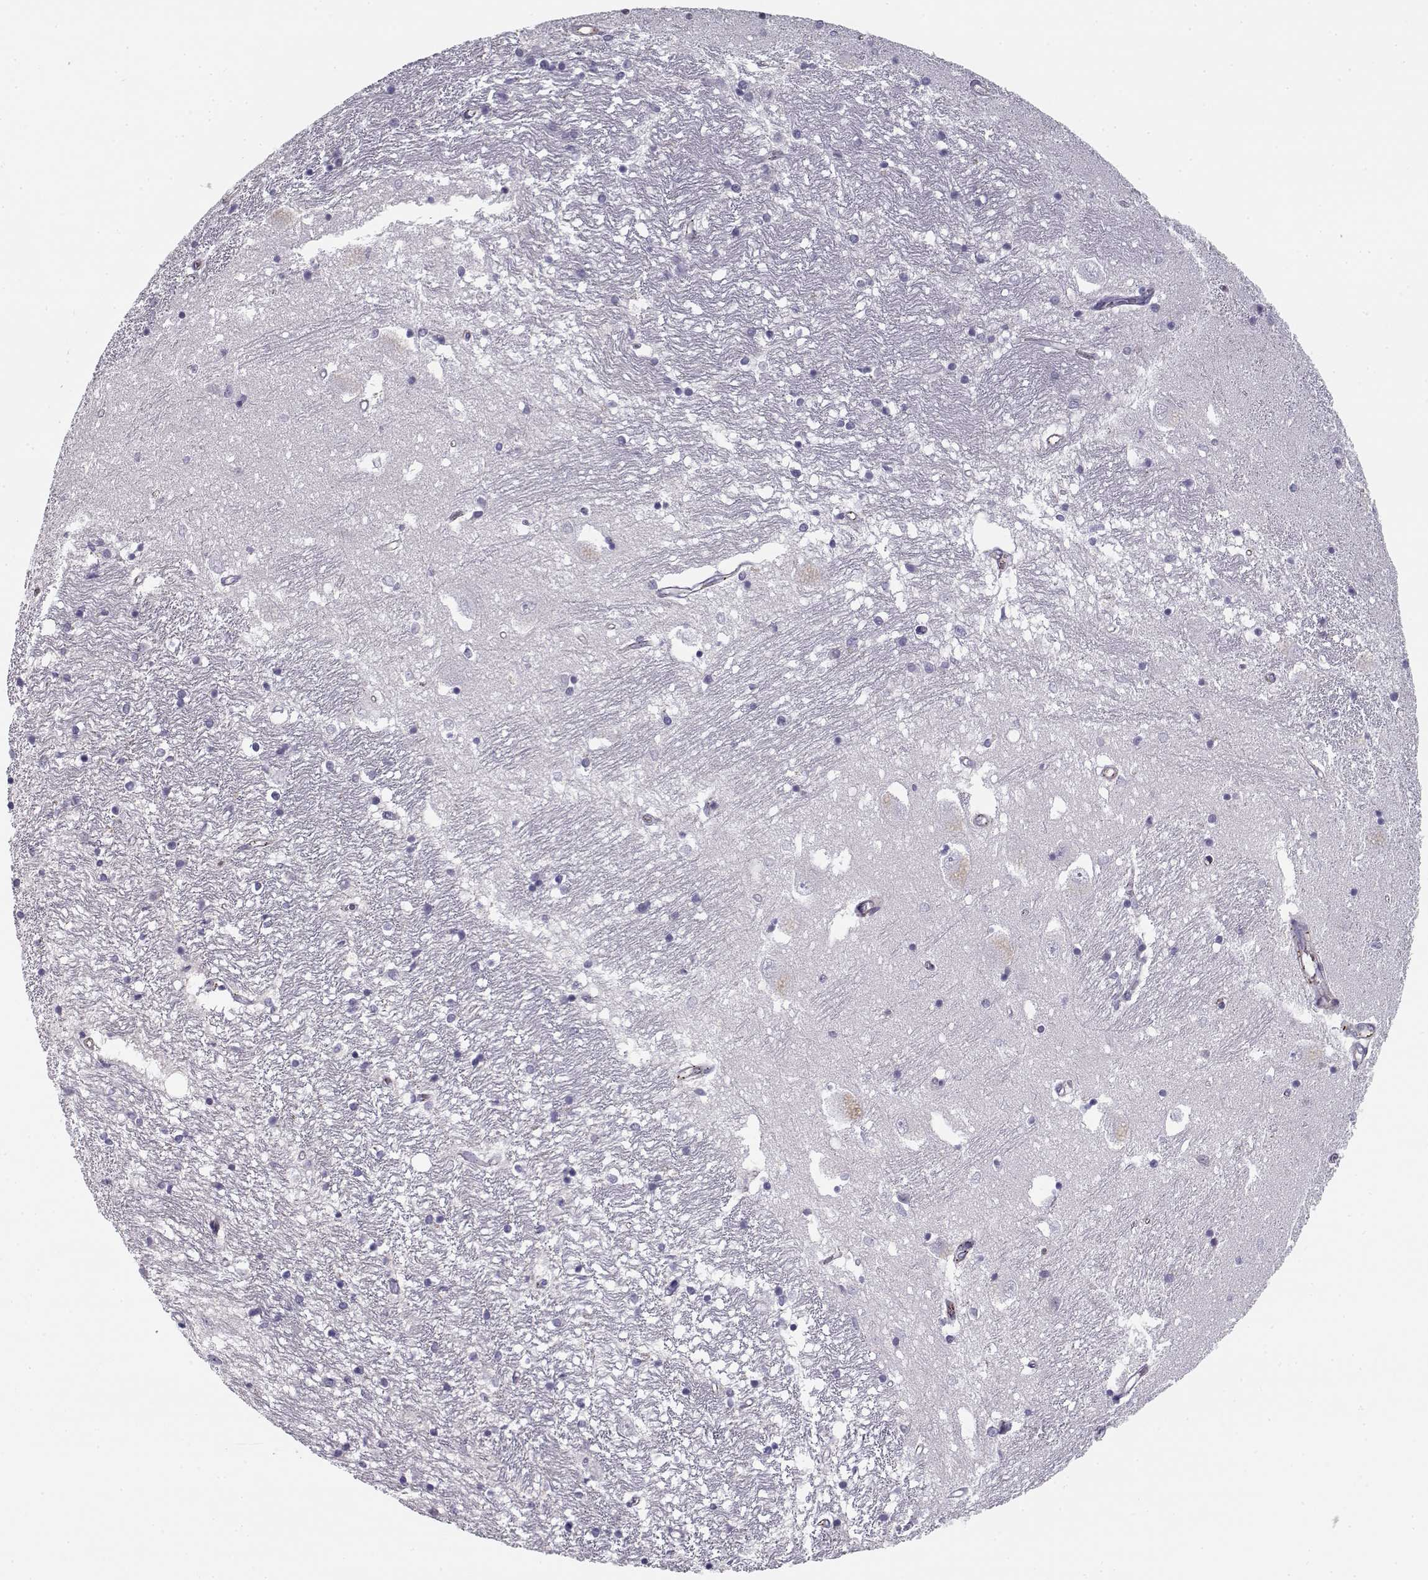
{"staining": {"intensity": "negative", "quantity": "none", "location": "none"}, "tissue": "caudate", "cell_type": "Glial cells", "image_type": "normal", "snomed": [{"axis": "morphology", "description": "Normal tissue, NOS"}, {"axis": "topography", "description": "Lateral ventricle wall"}], "caption": "Immunohistochemistry of benign caudate reveals no staining in glial cells.", "gene": "MYO1A", "patient": {"sex": "female", "age": 71}}